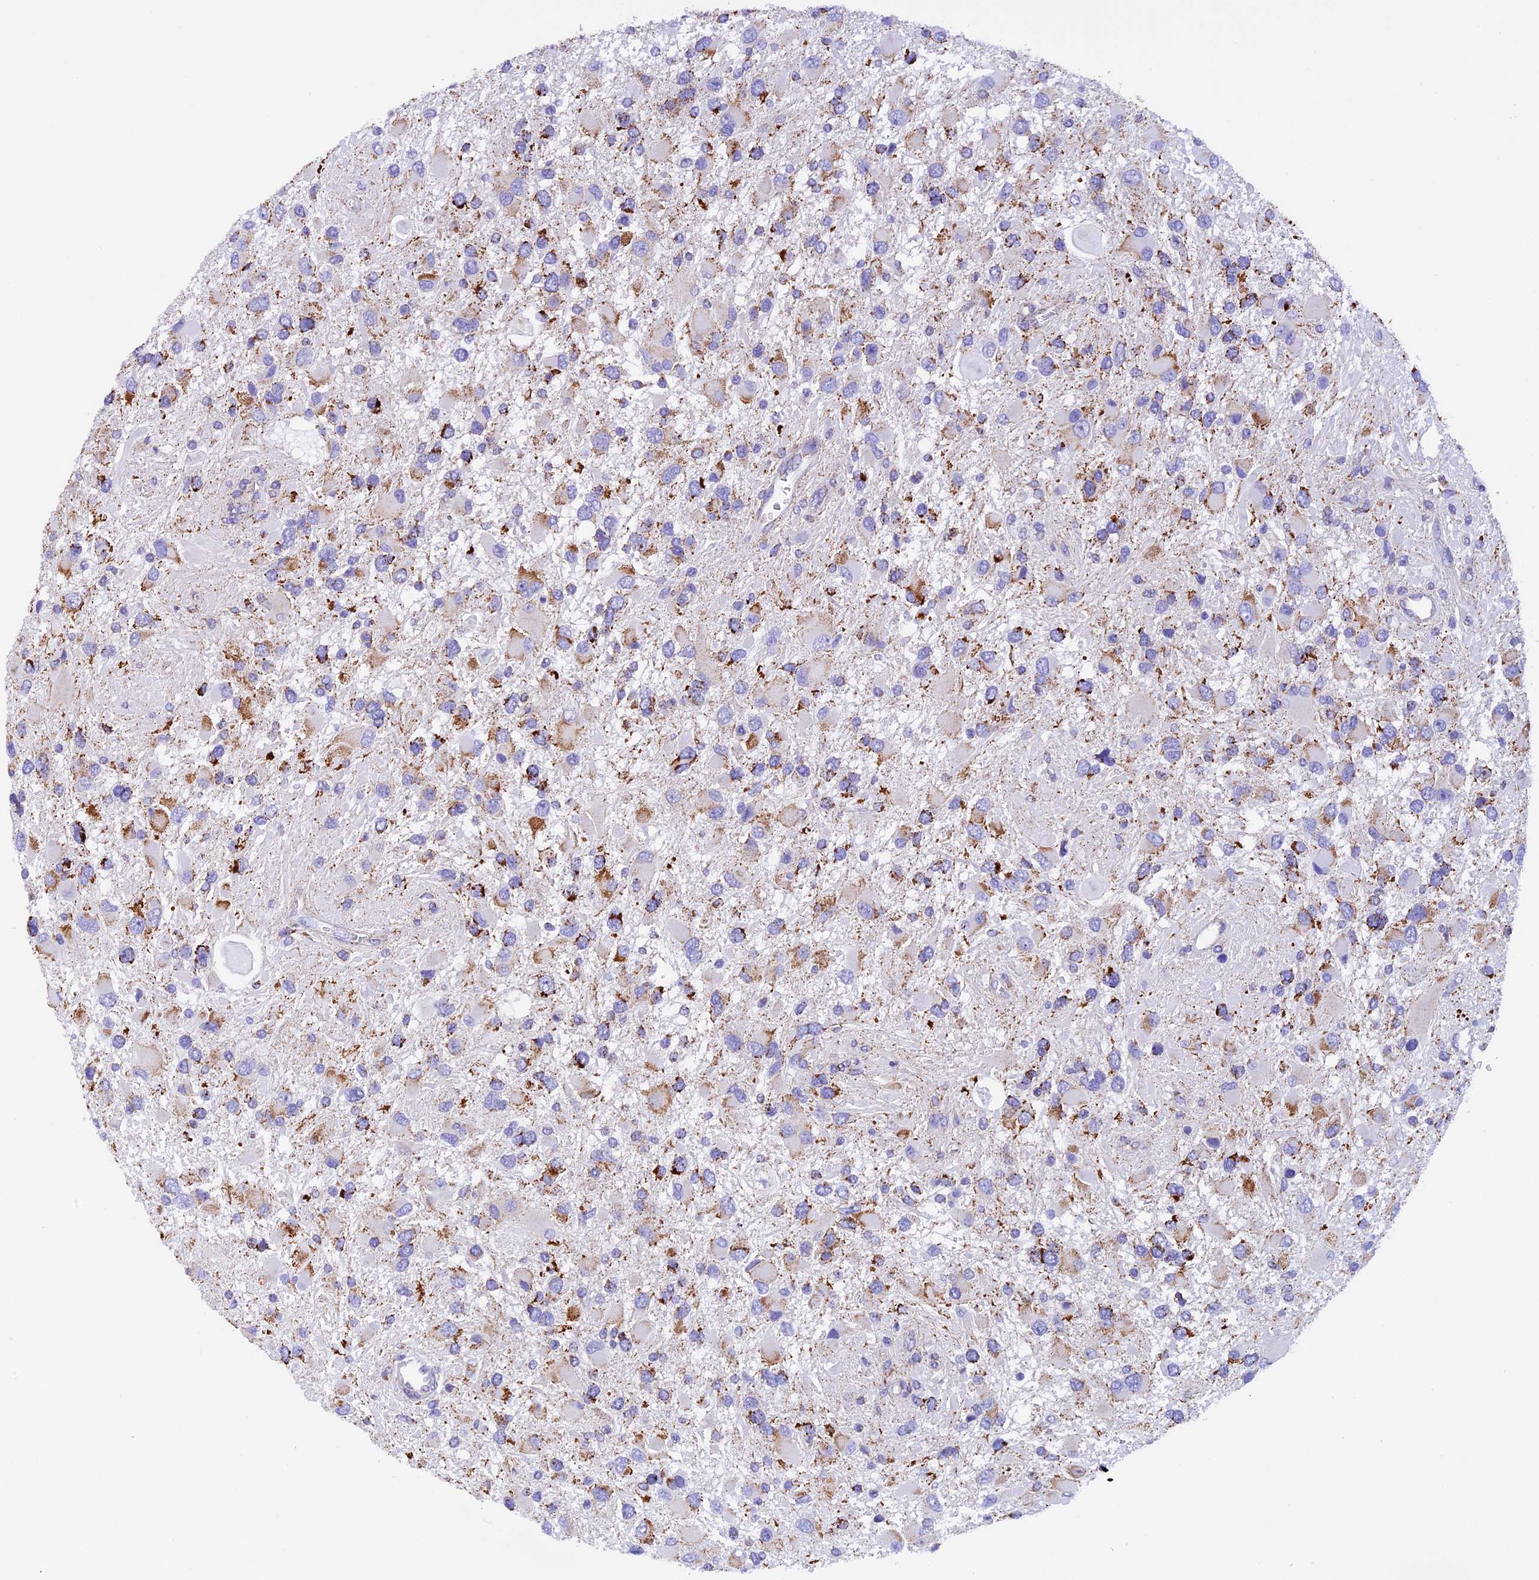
{"staining": {"intensity": "strong", "quantity": "<25%", "location": "cytoplasmic/membranous"}, "tissue": "glioma", "cell_type": "Tumor cells", "image_type": "cancer", "snomed": [{"axis": "morphology", "description": "Glioma, malignant, High grade"}, {"axis": "topography", "description": "Brain"}], "caption": "This micrograph exhibits IHC staining of glioma, with medium strong cytoplasmic/membranous staining in approximately <25% of tumor cells.", "gene": "SLC8B1", "patient": {"sex": "male", "age": 53}}